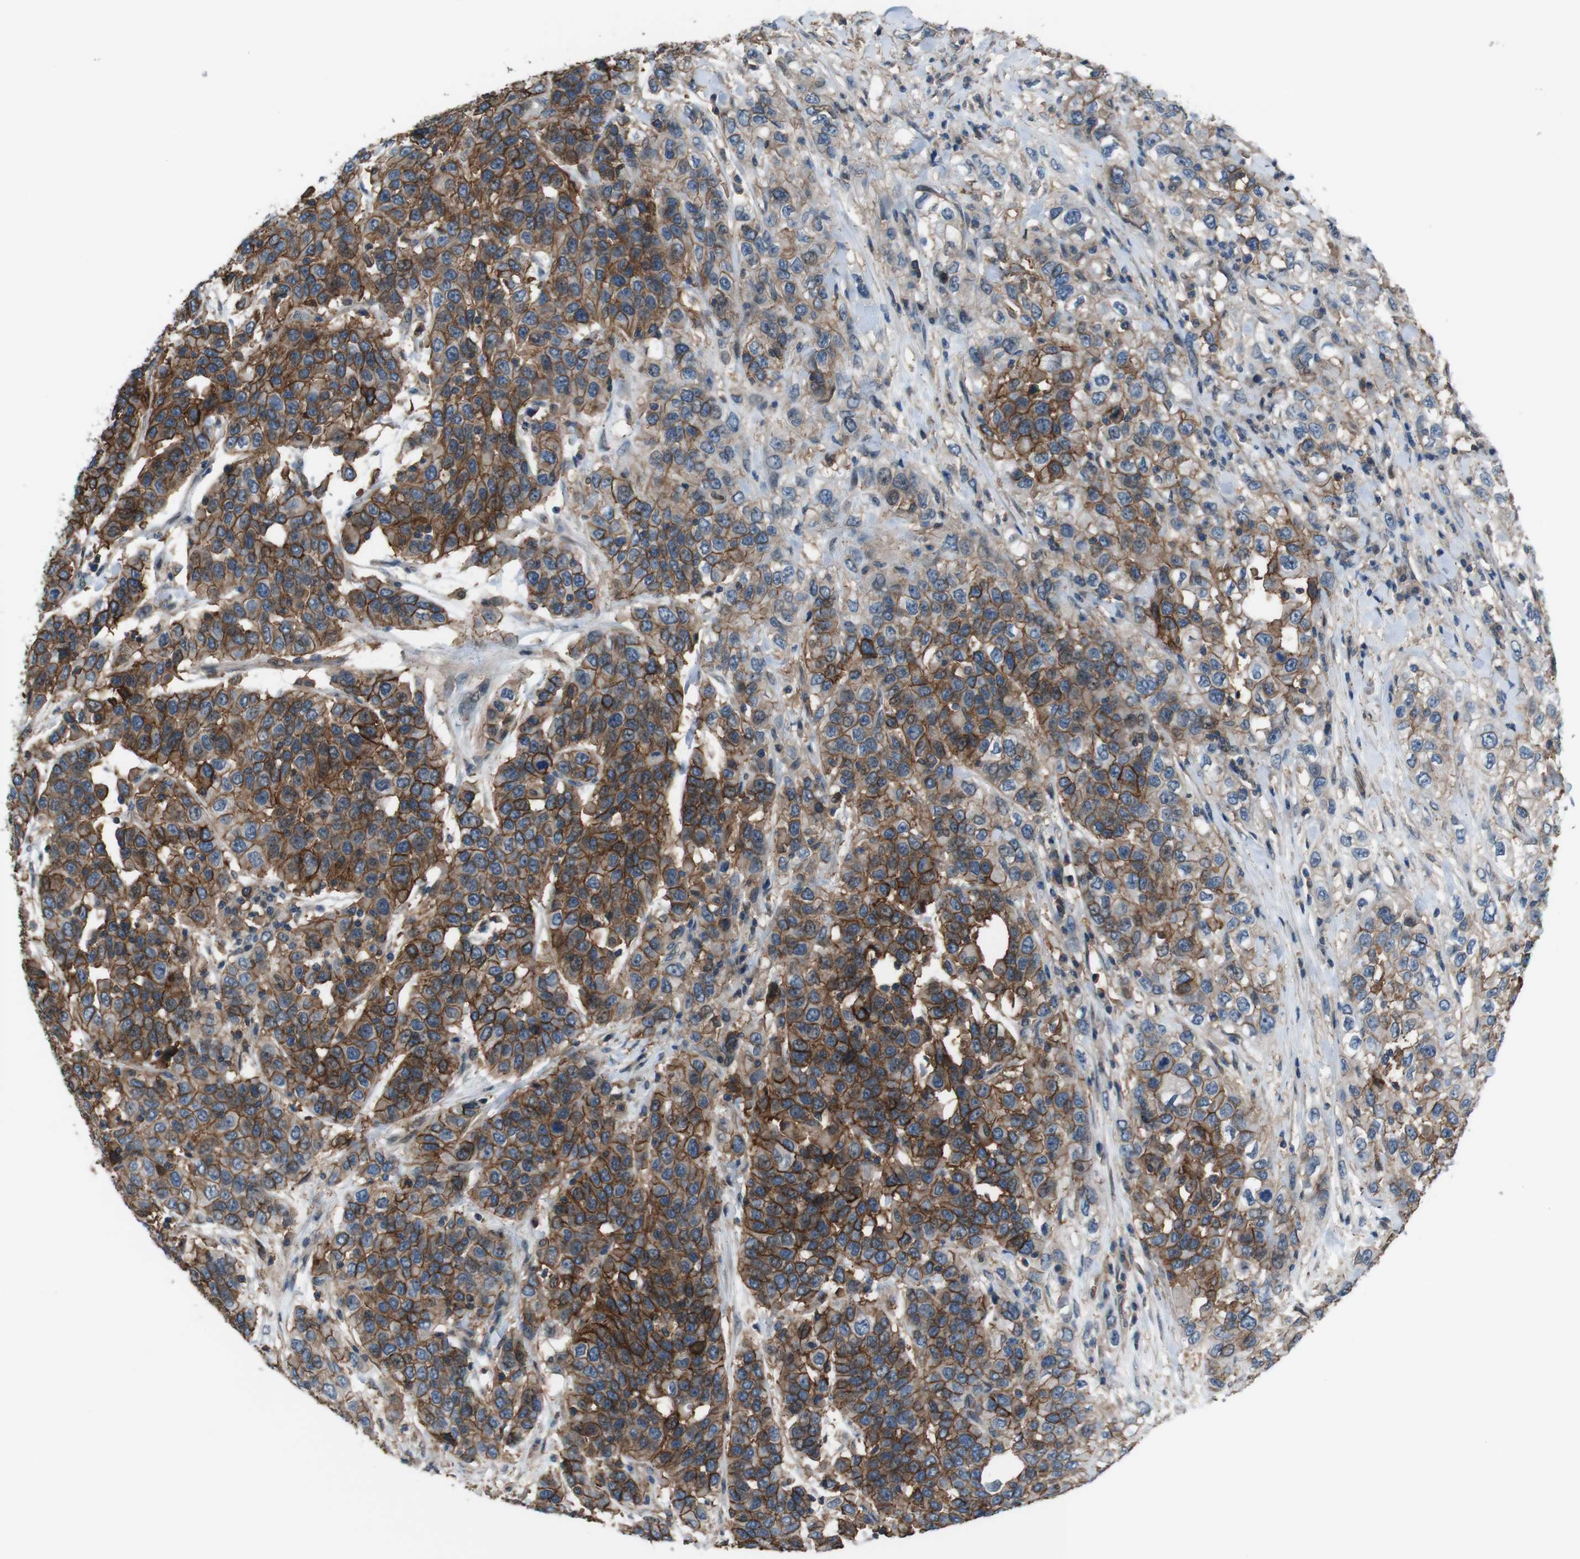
{"staining": {"intensity": "moderate", "quantity": ">75%", "location": "cytoplasmic/membranous"}, "tissue": "urothelial cancer", "cell_type": "Tumor cells", "image_type": "cancer", "snomed": [{"axis": "morphology", "description": "Urothelial carcinoma, High grade"}, {"axis": "topography", "description": "Urinary bladder"}], "caption": "The immunohistochemical stain shows moderate cytoplasmic/membranous positivity in tumor cells of urothelial cancer tissue.", "gene": "ATP2B1", "patient": {"sex": "female", "age": 80}}